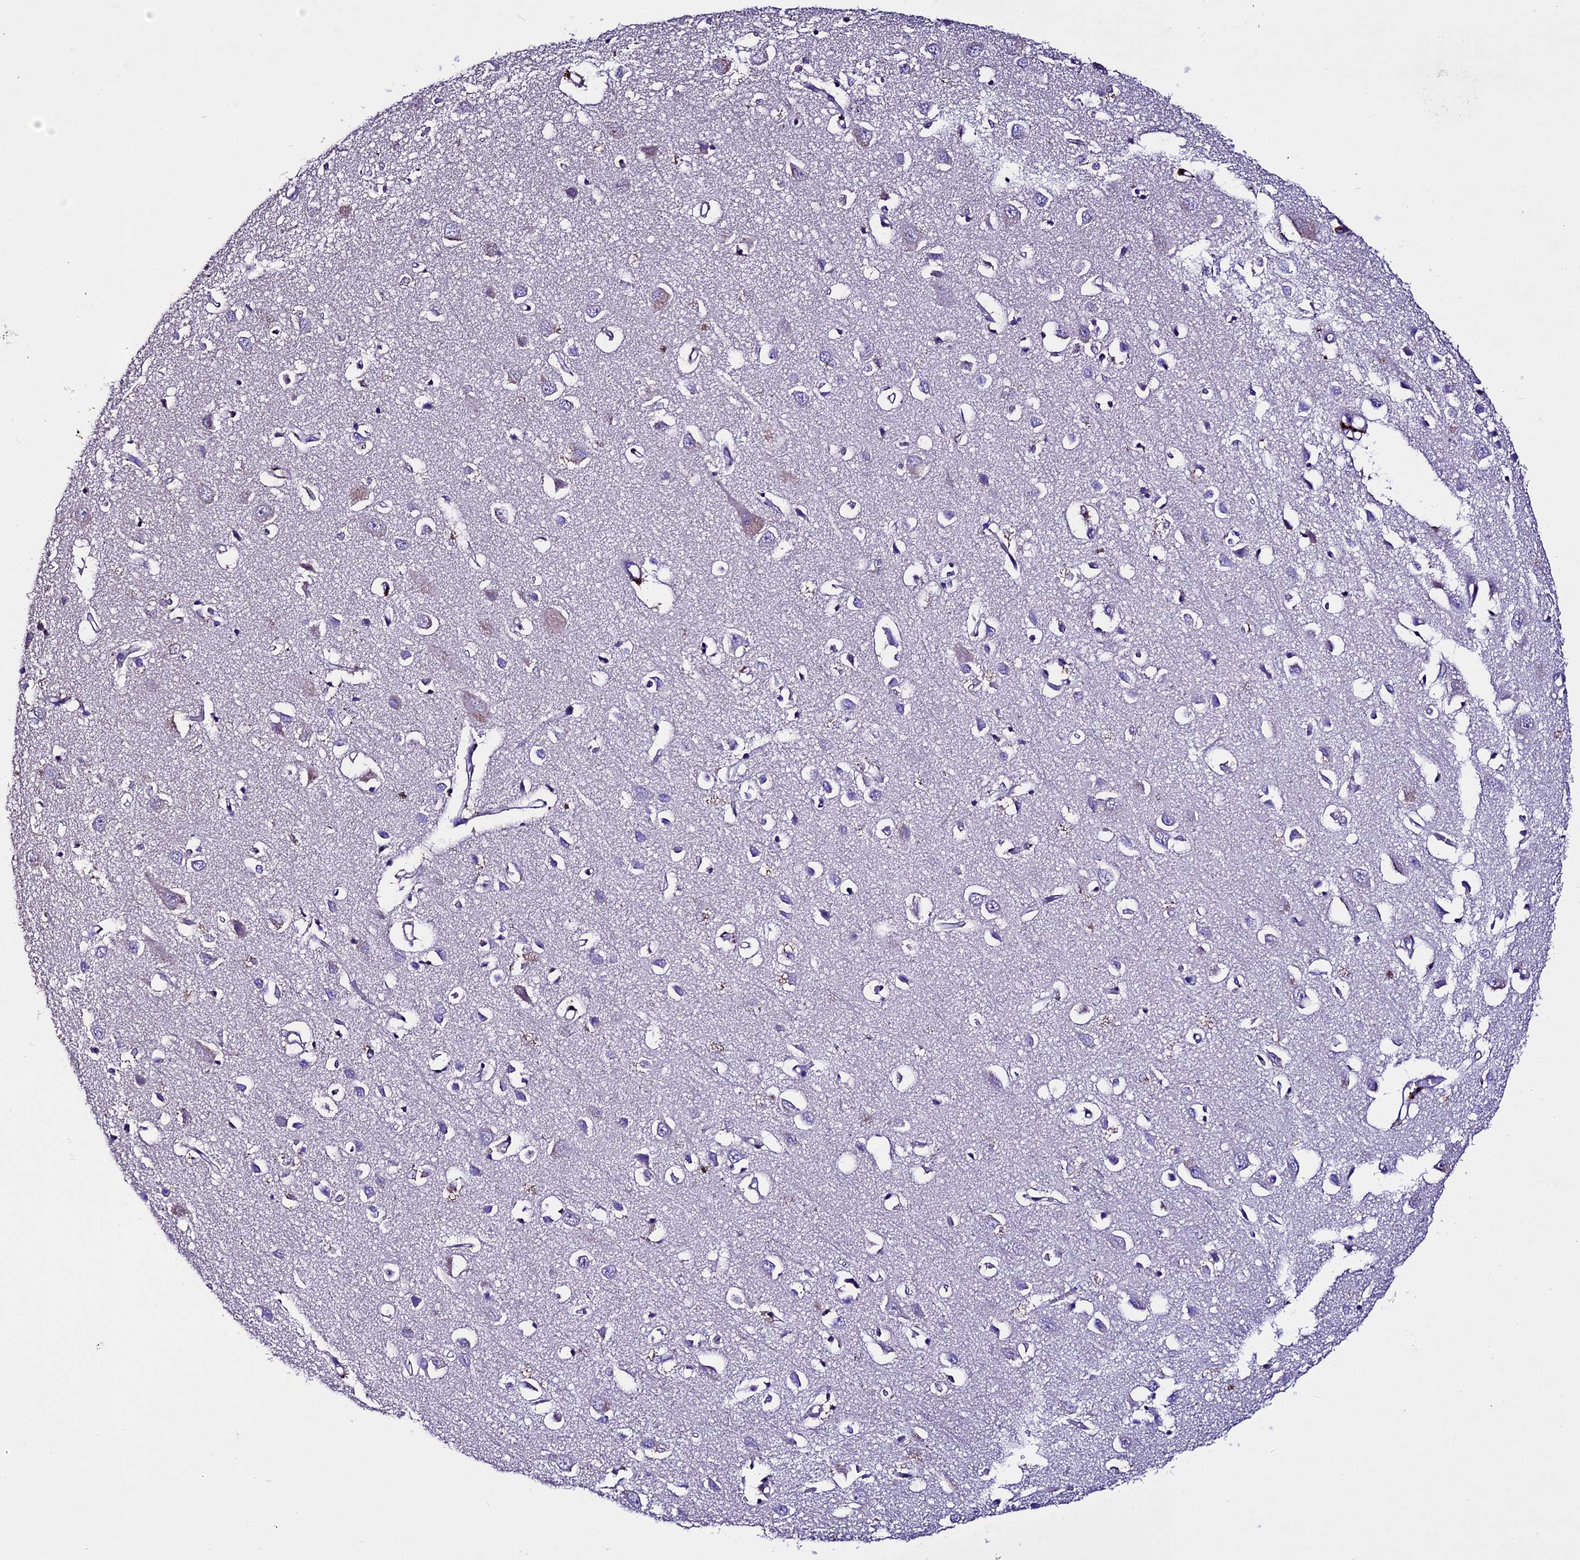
{"staining": {"intensity": "negative", "quantity": "none", "location": "none"}, "tissue": "cerebral cortex", "cell_type": "Endothelial cells", "image_type": "normal", "snomed": [{"axis": "morphology", "description": "Normal tissue, NOS"}, {"axis": "topography", "description": "Cerebral cortex"}], "caption": "A micrograph of cerebral cortex stained for a protein shows no brown staining in endothelial cells.", "gene": "TCP11L2", "patient": {"sex": "female", "age": 64}}